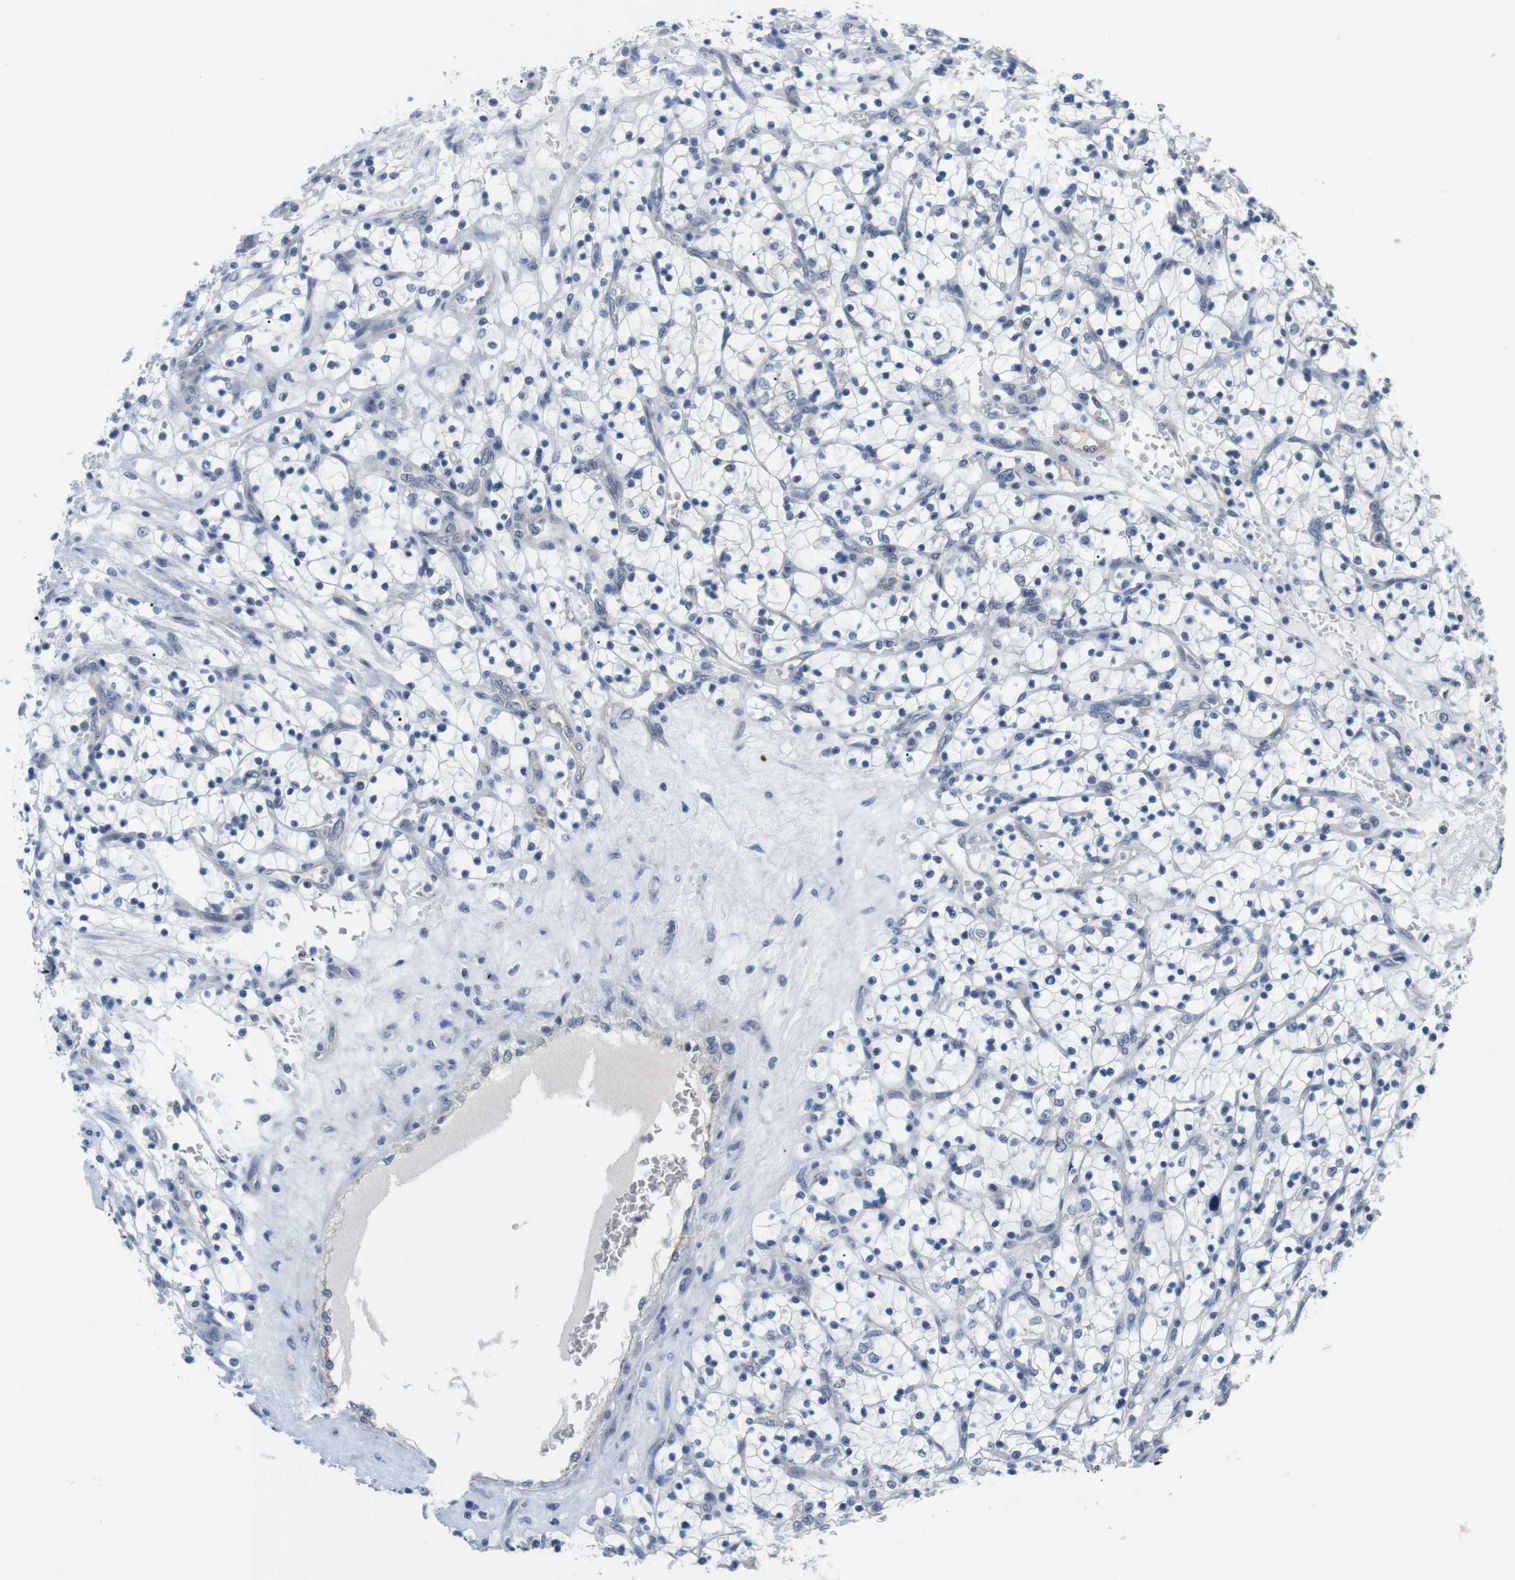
{"staining": {"intensity": "negative", "quantity": "none", "location": "none"}, "tissue": "renal cancer", "cell_type": "Tumor cells", "image_type": "cancer", "snomed": [{"axis": "morphology", "description": "Adenocarcinoma, NOS"}, {"axis": "topography", "description": "Kidney"}], "caption": "Histopathology image shows no significant protein positivity in tumor cells of renal cancer (adenocarcinoma). Nuclei are stained in blue.", "gene": "NECTIN1", "patient": {"sex": "female", "age": 69}}